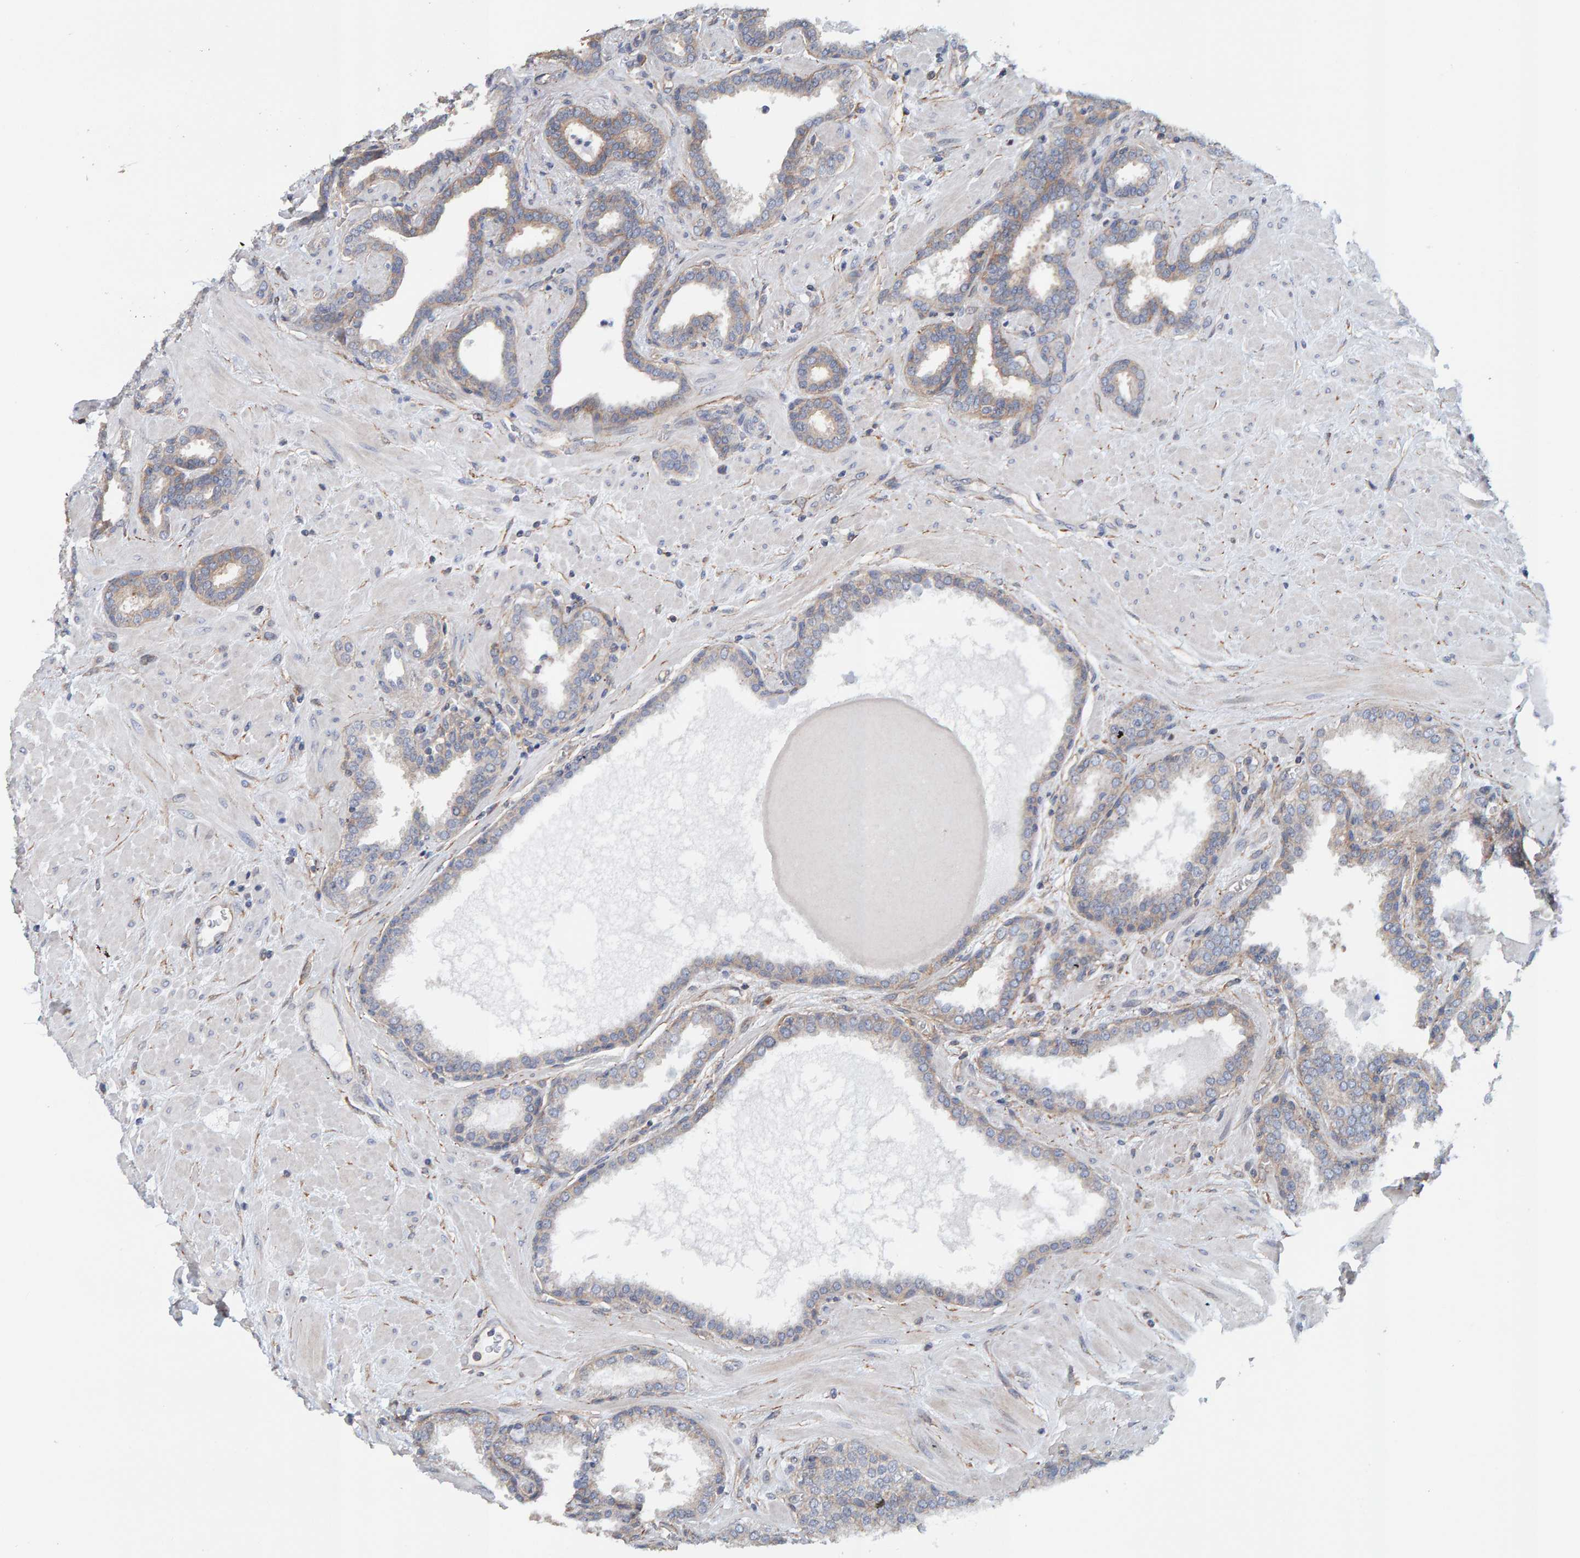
{"staining": {"intensity": "moderate", "quantity": "25%-75%", "location": "cytoplasmic/membranous"}, "tissue": "prostate", "cell_type": "Glandular cells", "image_type": "normal", "snomed": [{"axis": "morphology", "description": "Normal tissue, NOS"}, {"axis": "topography", "description": "Prostate"}], "caption": "Protein analysis of benign prostate reveals moderate cytoplasmic/membranous positivity in about 25%-75% of glandular cells. Nuclei are stained in blue.", "gene": "RGP1", "patient": {"sex": "male", "age": 51}}